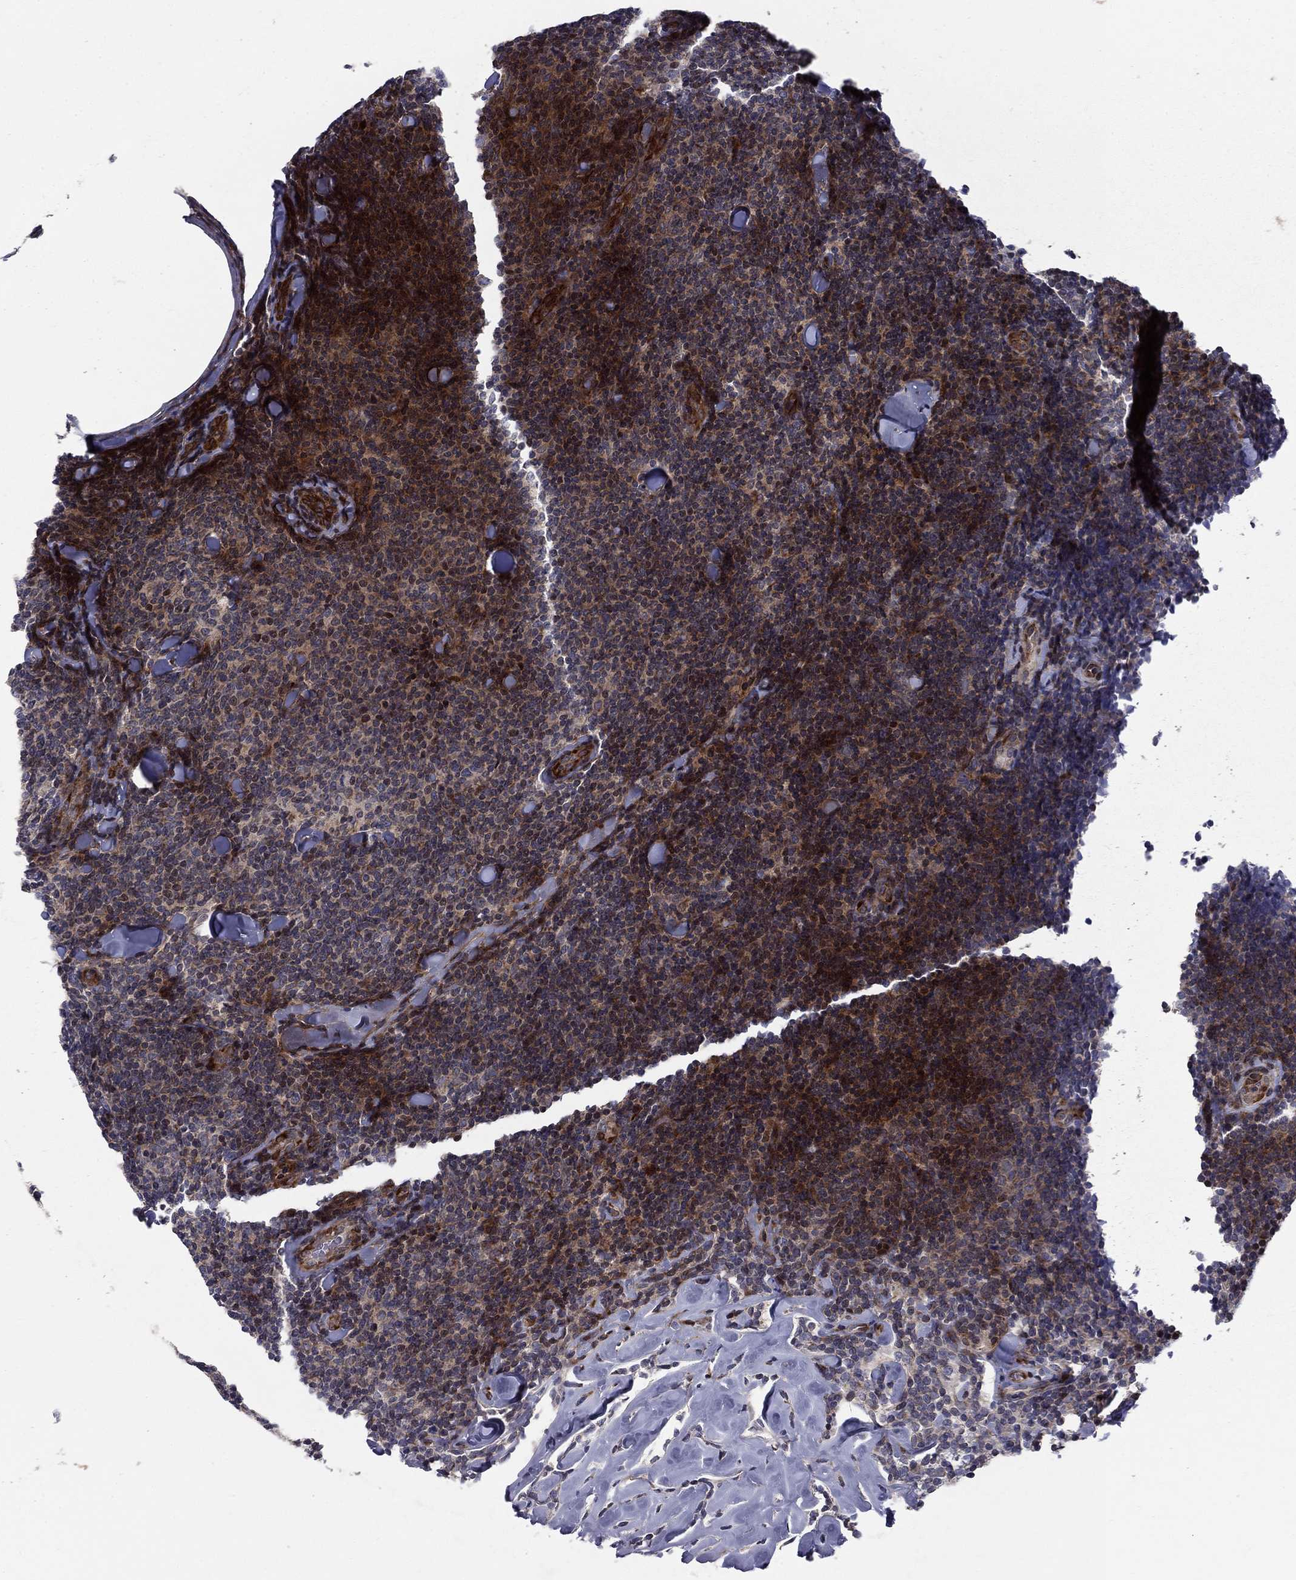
{"staining": {"intensity": "strong", "quantity": "25%-75%", "location": "cytoplasmic/membranous"}, "tissue": "lymphoma", "cell_type": "Tumor cells", "image_type": "cancer", "snomed": [{"axis": "morphology", "description": "Malignant lymphoma, non-Hodgkin's type, Low grade"}, {"axis": "topography", "description": "Lymph node"}], "caption": "A brown stain highlights strong cytoplasmic/membranous expression of a protein in lymphoma tumor cells.", "gene": "MIOS", "patient": {"sex": "female", "age": 56}}